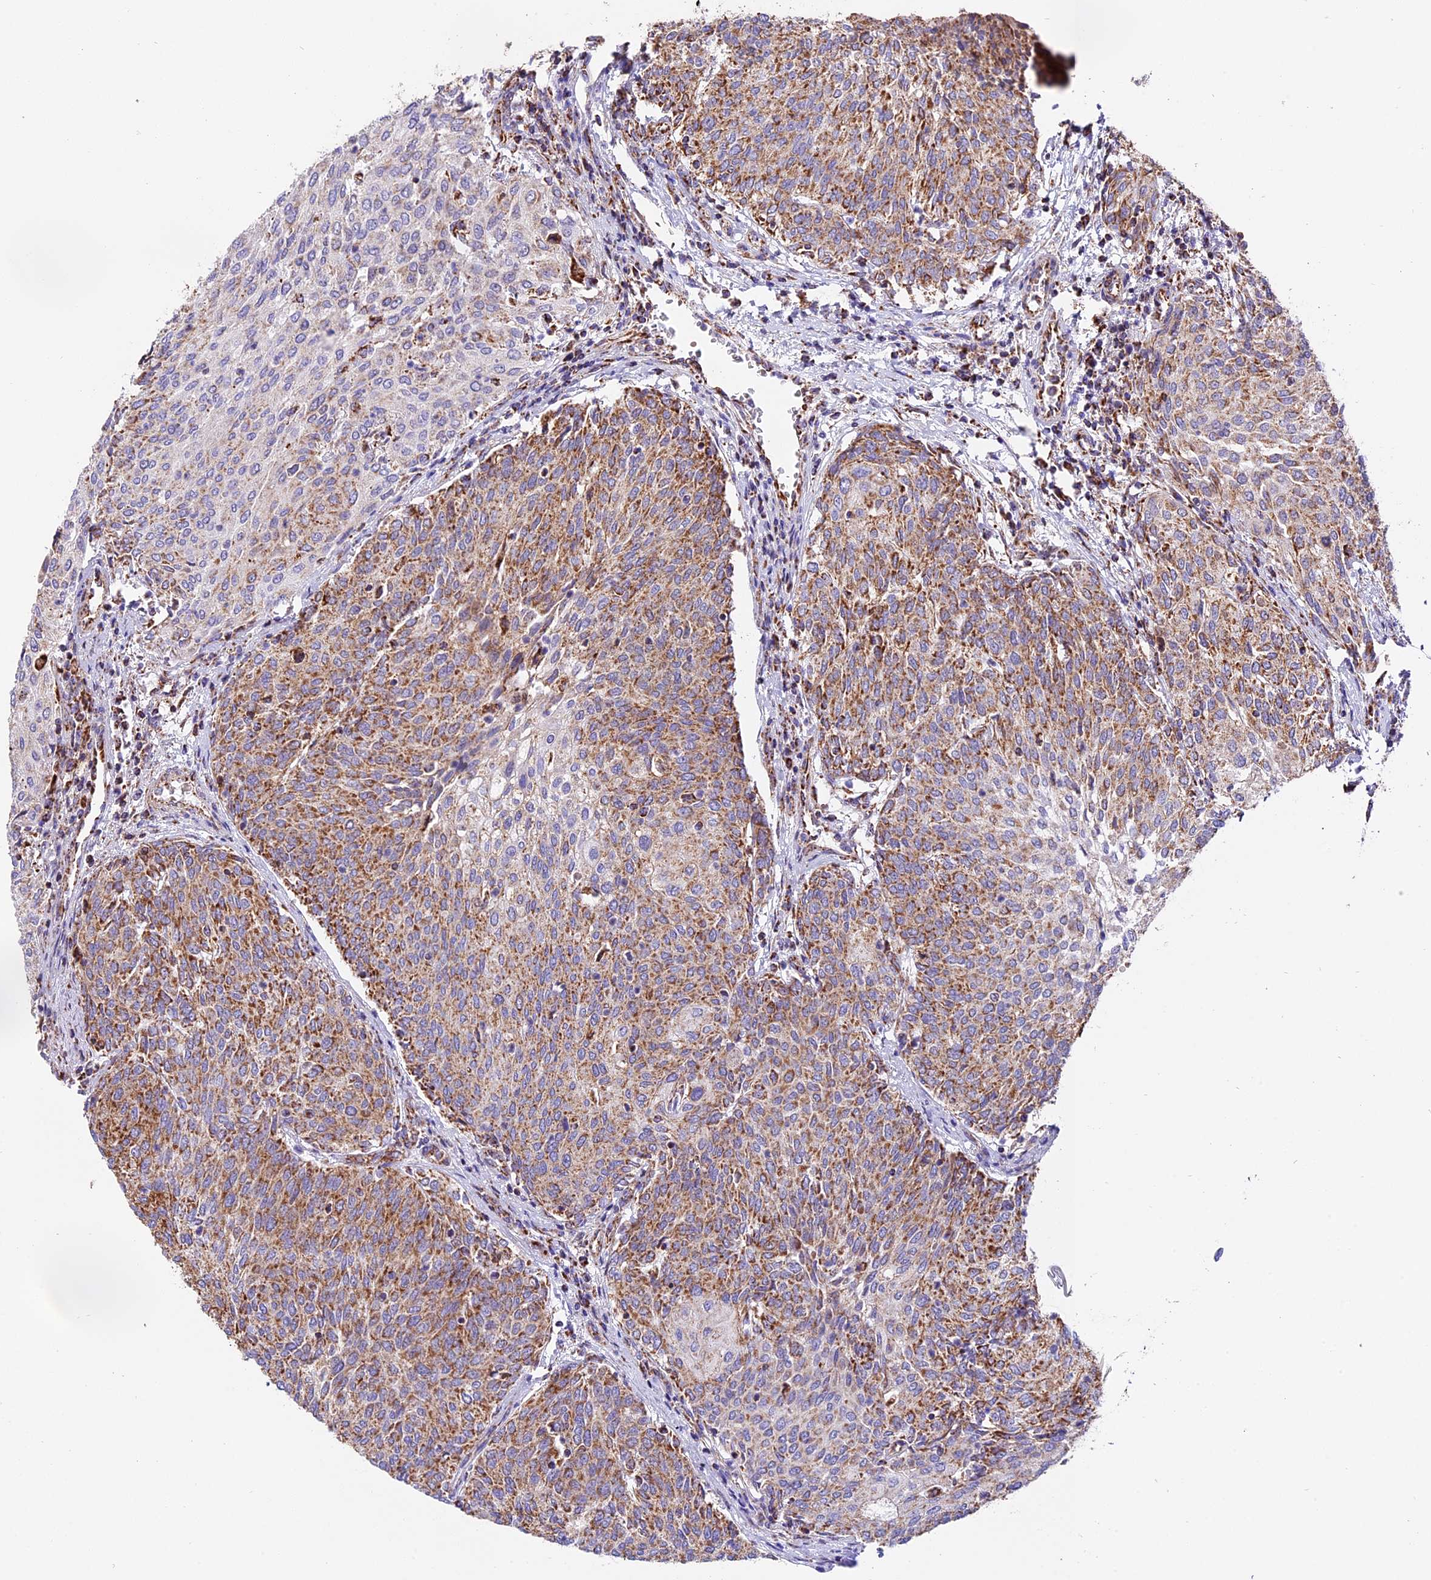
{"staining": {"intensity": "moderate", "quantity": ">75%", "location": "cytoplasmic/membranous"}, "tissue": "urothelial cancer", "cell_type": "Tumor cells", "image_type": "cancer", "snomed": [{"axis": "morphology", "description": "Urothelial carcinoma, High grade"}, {"axis": "topography", "description": "Urinary bladder"}], "caption": "The immunohistochemical stain labels moderate cytoplasmic/membranous staining in tumor cells of urothelial cancer tissue.", "gene": "NDUFA8", "patient": {"sex": "female", "age": 79}}